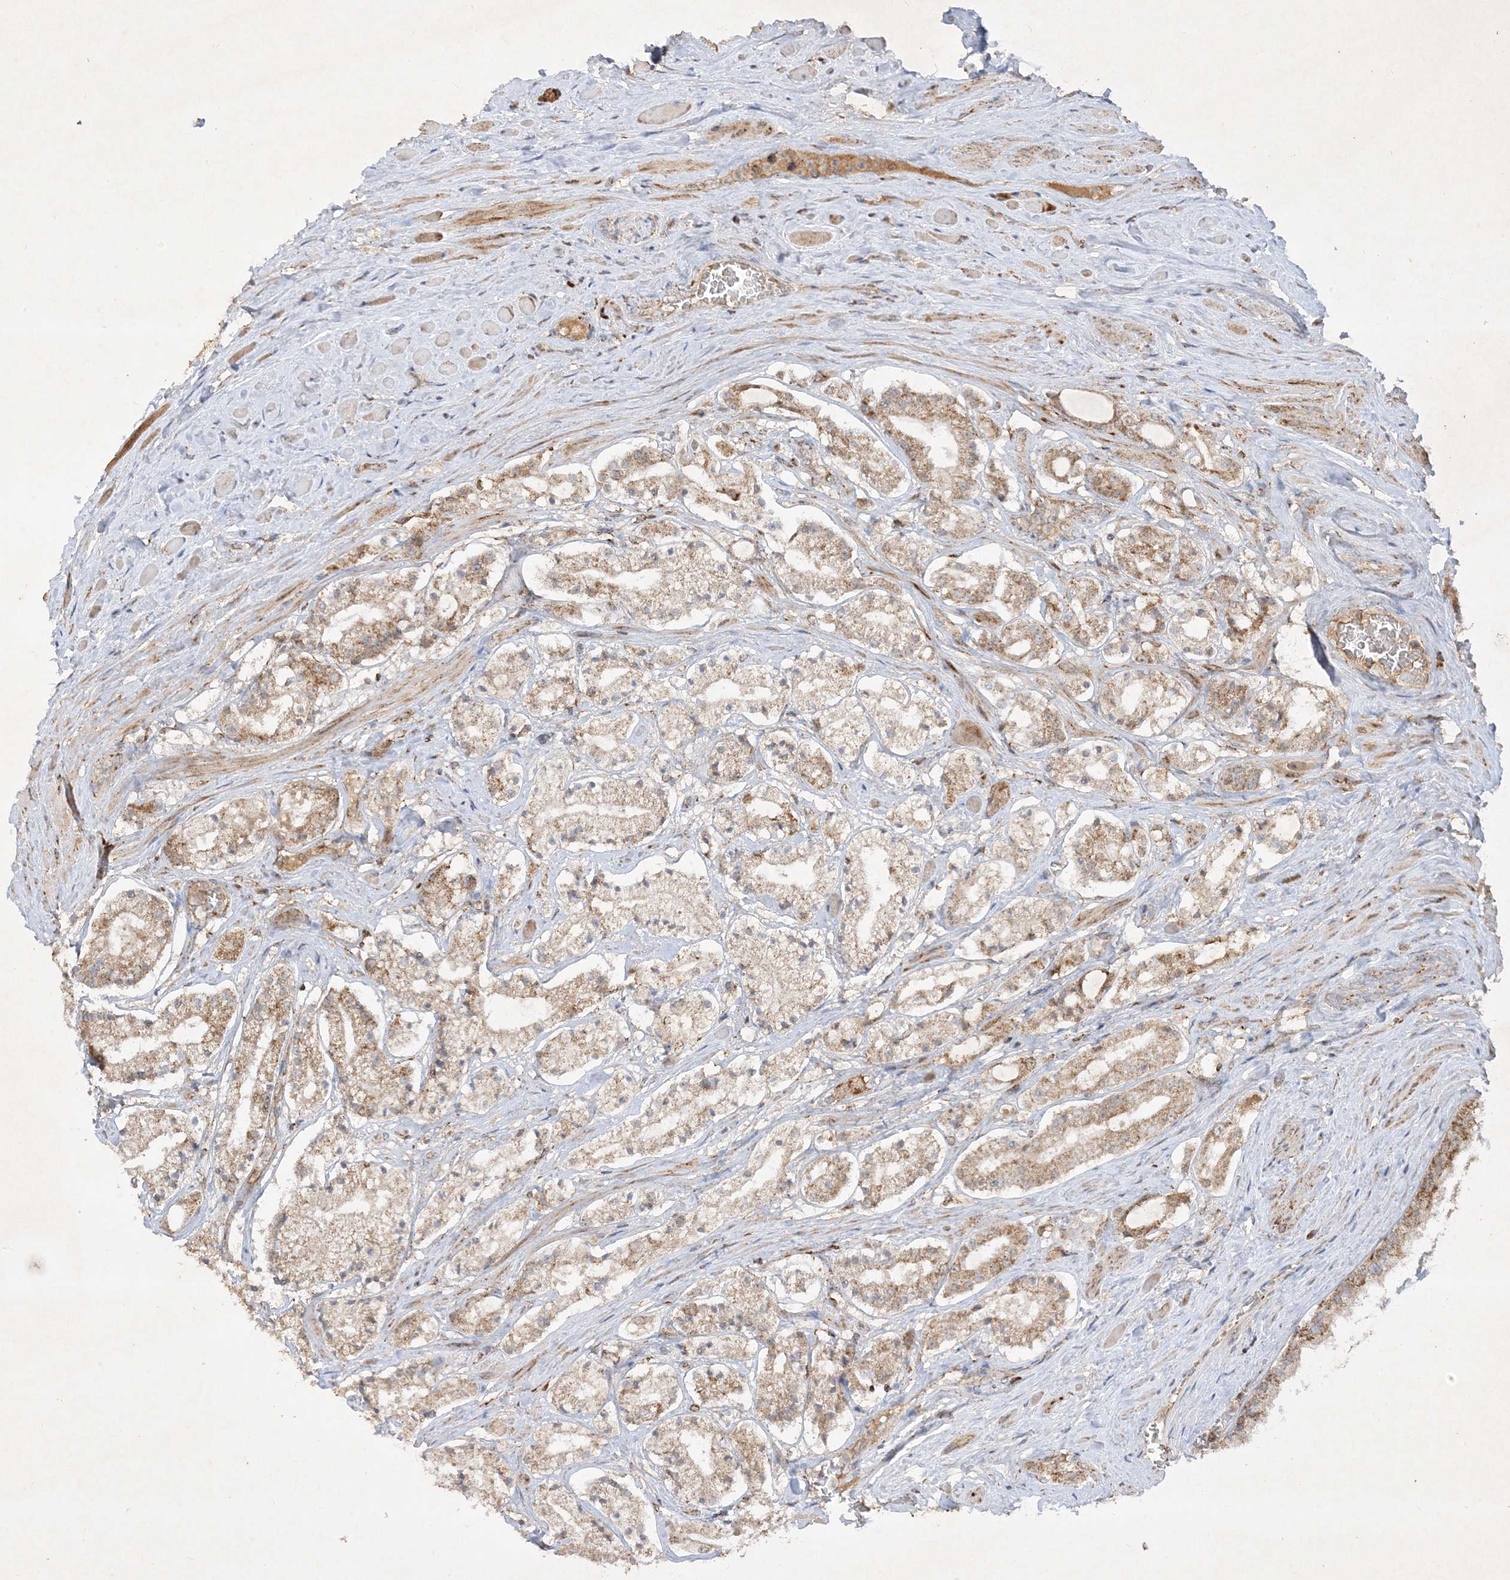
{"staining": {"intensity": "moderate", "quantity": ">75%", "location": "cytoplasmic/membranous"}, "tissue": "prostate cancer", "cell_type": "Tumor cells", "image_type": "cancer", "snomed": [{"axis": "morphology", "description": "Adenocarcinoma, High grade"}, {"axis": "topography", "description": "Prostate"}], "caption": "A medium amount of moderate cytoplasmic/membranous staining is identified in about >75% of tumor cells in prostate cancer tissue. Immunohistochemistry (ihc) stains the protein in brown and the nuclei are stained blue.", "gene": "NDUFAF3", "patient": {"sex": "male", "age": 64}}